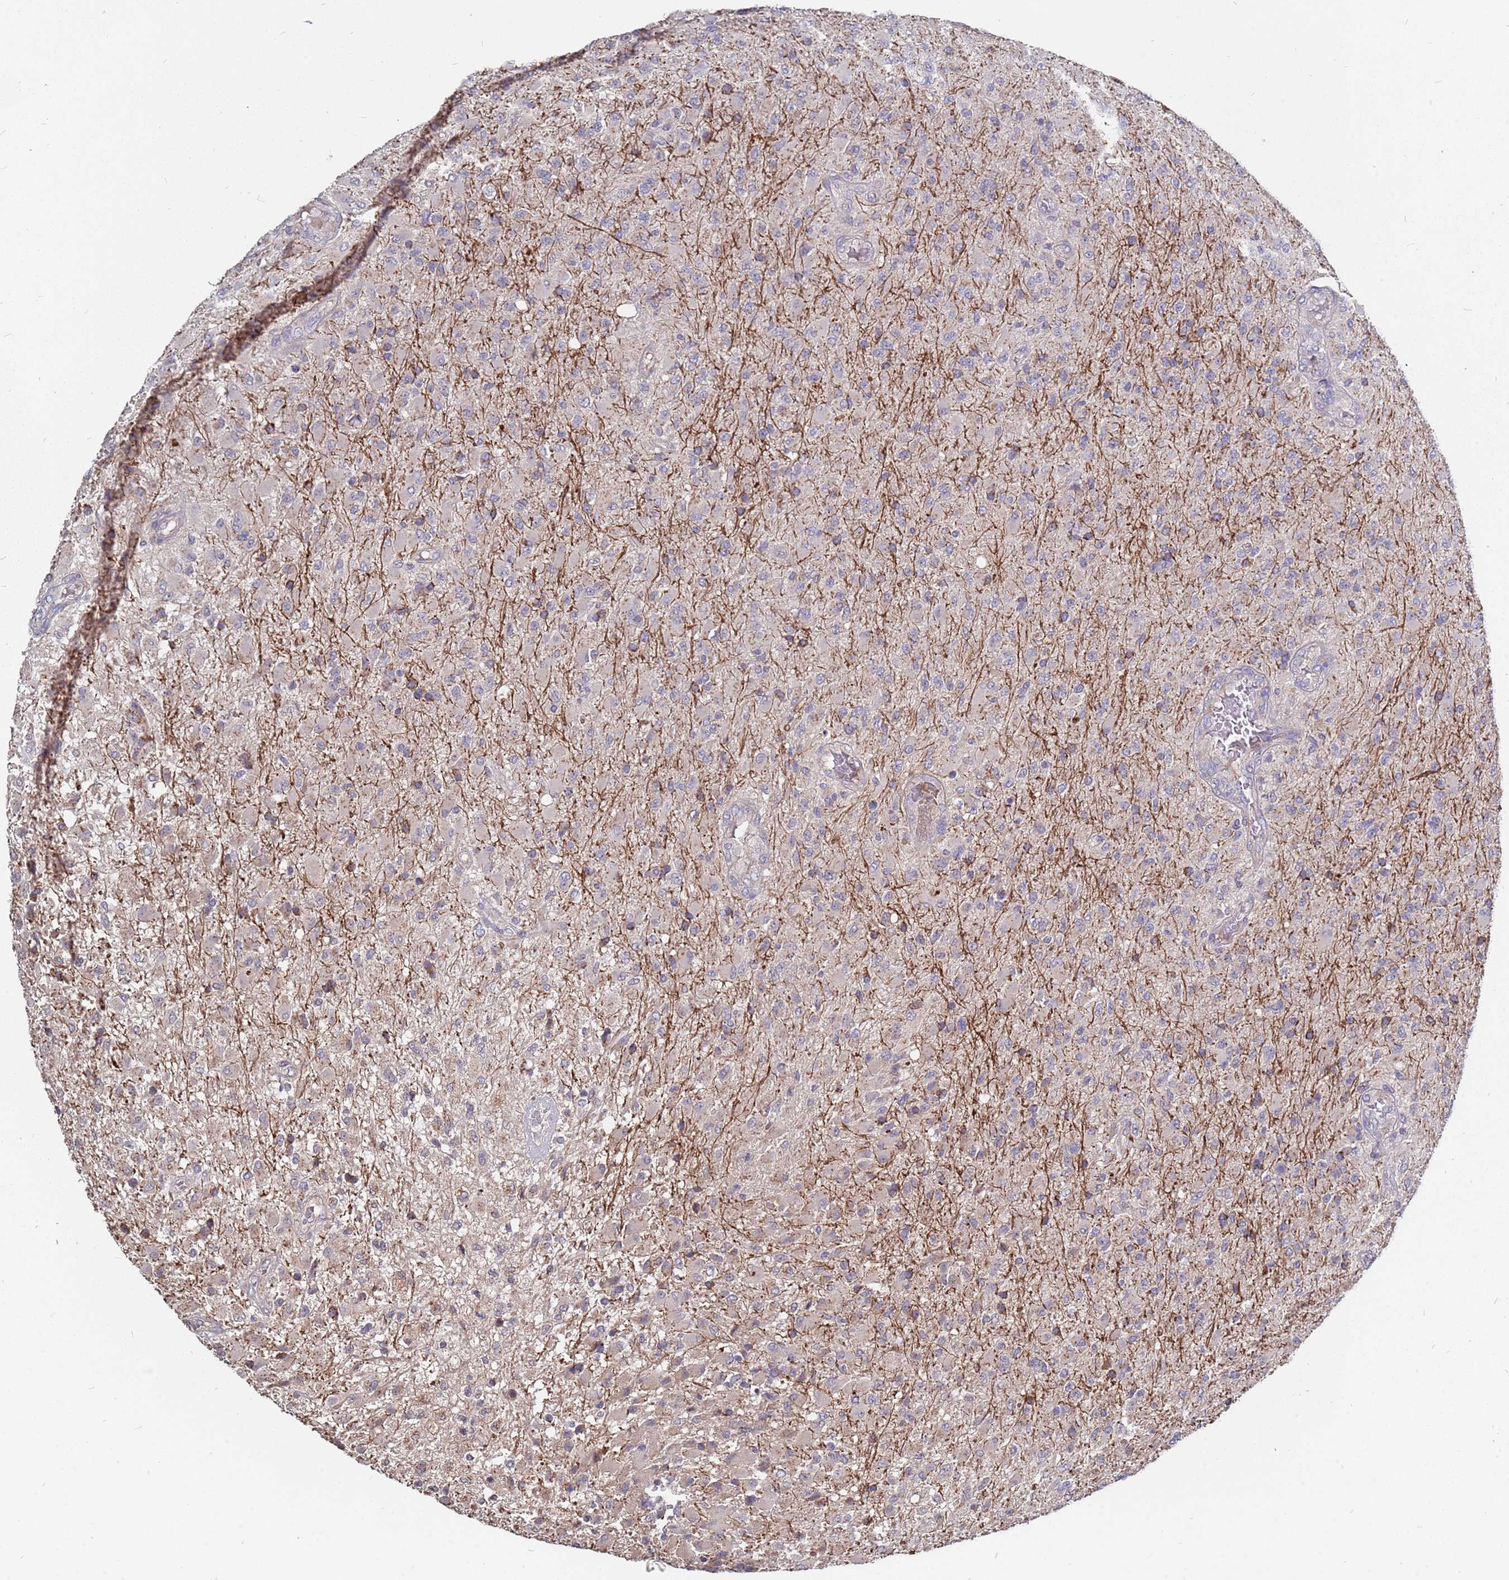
{"staining": {"intensity": "negative", "quantity": "none", "location": "none"}, "tissue": "glioma", "cell_type": "Tumor cells", "image_type": "cancer", "snomed": [{"axis": "morphology", "description": "Glioma, malignant, Low grade"}, {"axis": "topography", "description": "Brain"}], "caption": "Immunohistochemistry (IHC) photomicrograph of neoplastic tissue: human glioma stained with DAB reveals no significant protein positivity in tumor cells.", "gene": "TCEANC2", "patient": {"sex": "male", "age": 65}}